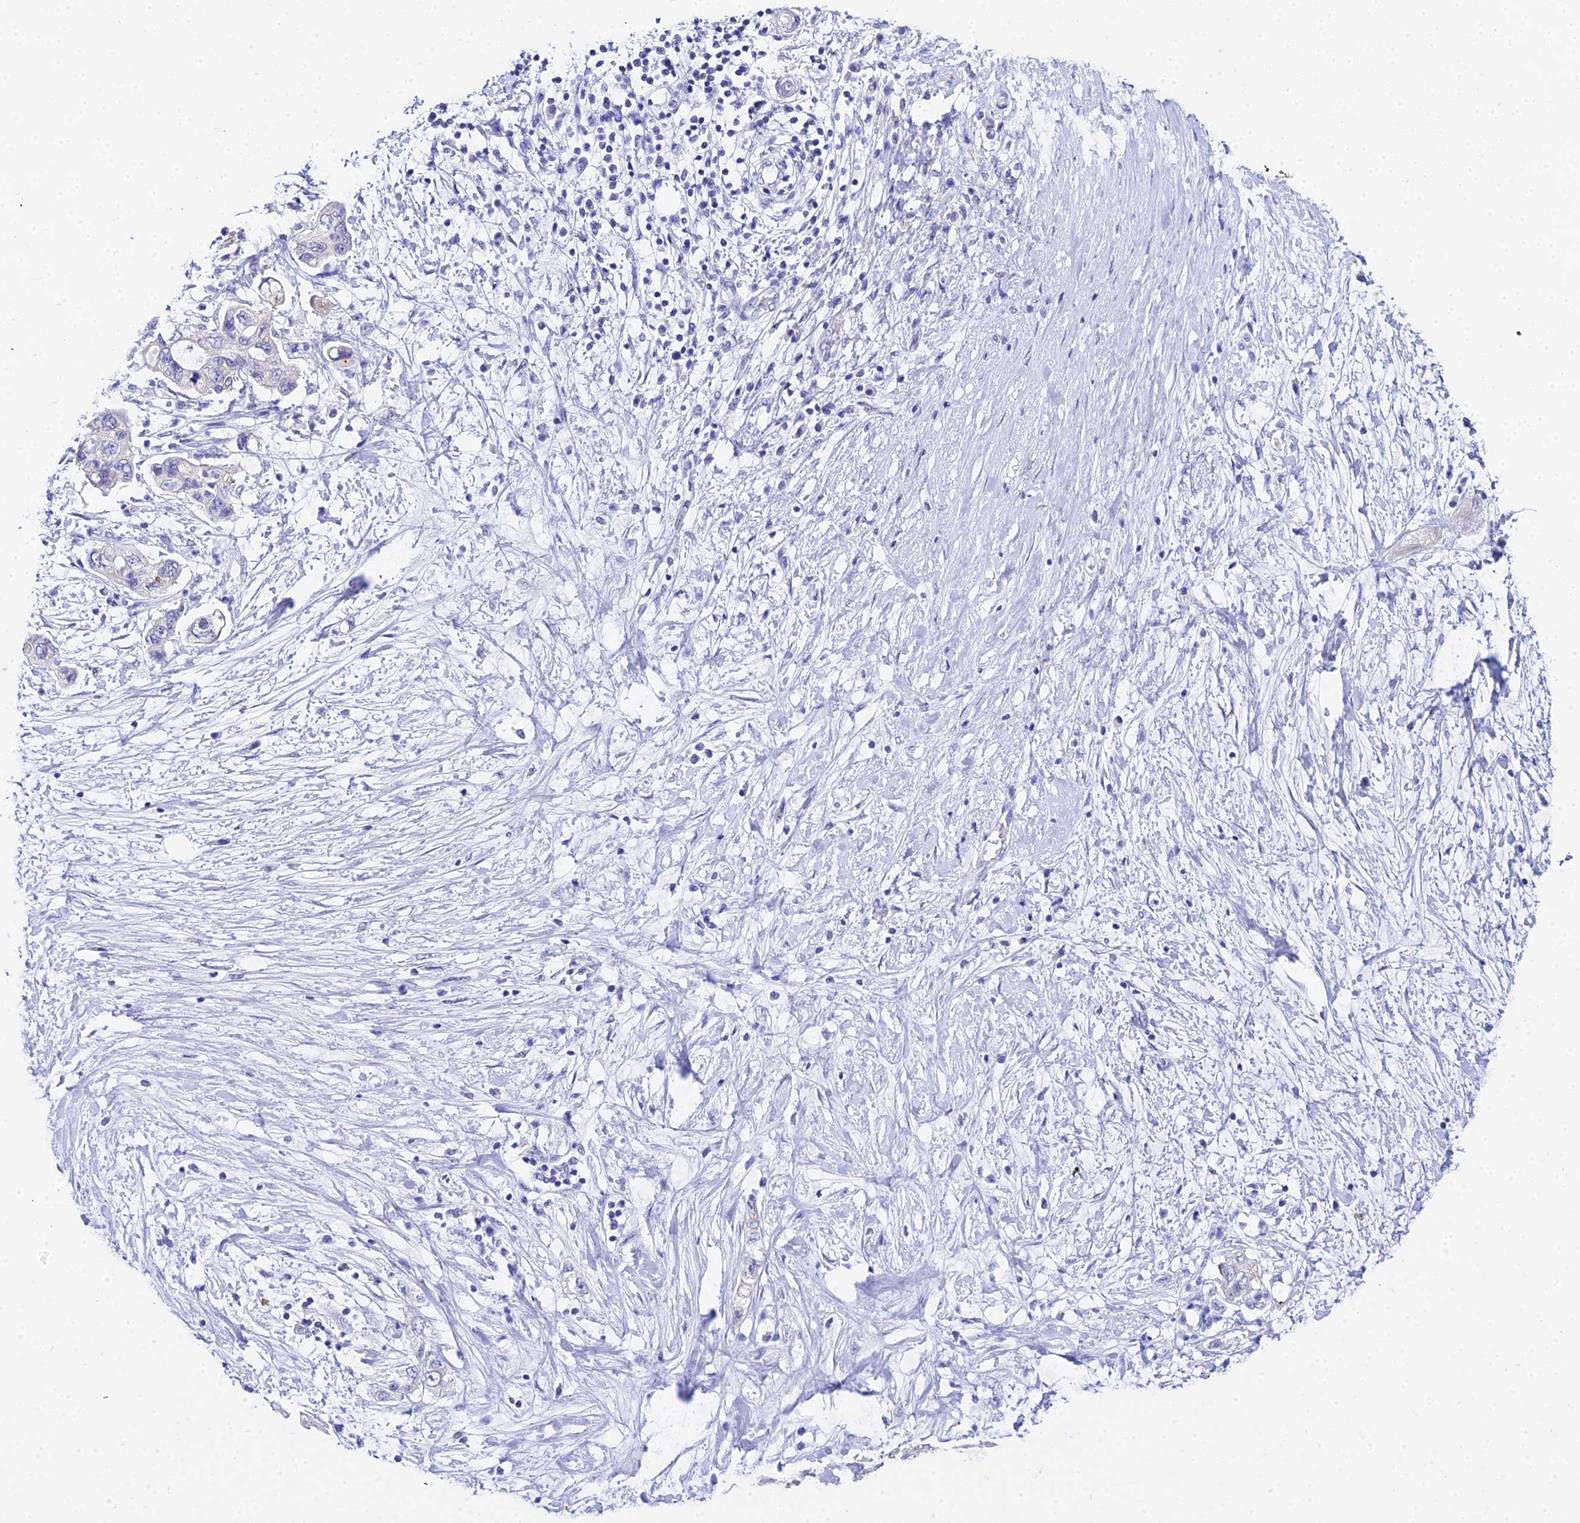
{"staining": {"intensity": "negative", "quantity": "none", "location": "none"}, "tissue": "pancreatic cancer", "cell_type": "Tumor cells", "image_type": "cancer", "snomed": [{"axis": "morphology", "description": "Adenocarcinoma, NOS"}, {"axis": "topography", "description": "Pancreas"}], "caption": "DAB (3,3'-diaminobenzidine) immunohistochemical staining of human pancreatic cancer demonstrates no significant expression in tumor cells.", "gene": "OCM", "patient": {"sex": "female", "age": 73}}